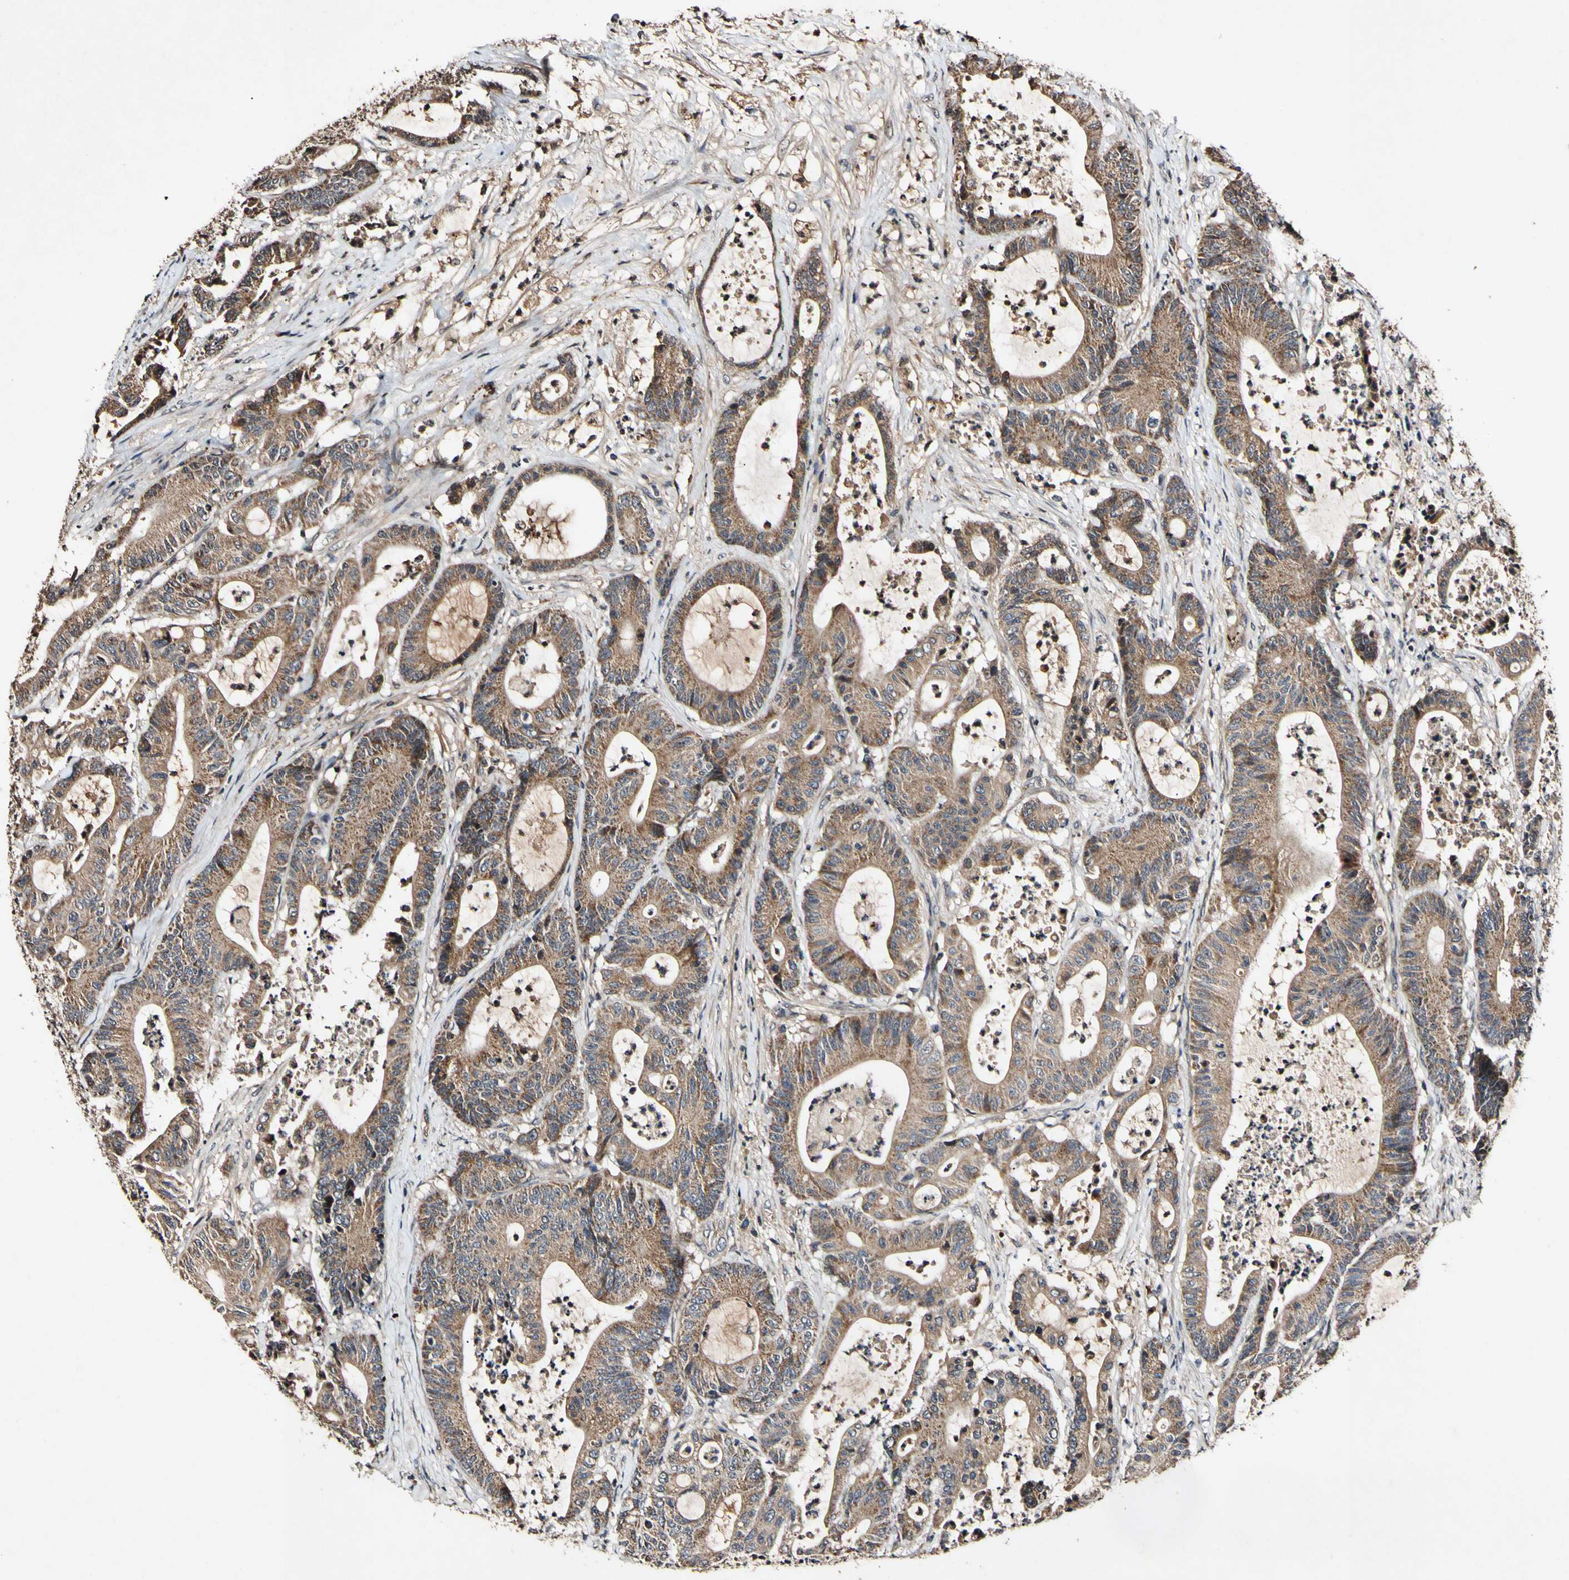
{"staining": {"intensity": "moderate", "quantity": ">75%", "location": "cytoplasmic/membranous"}, "tissue": "colorectal cancer", "cell_type": "Tumor cells", "image_type": "cancer", "snomed": [{"axis": "morphology", "description": "Adenocarcinoma, NOS"}, {"axis": "topography", "description": "Colon"}], "caption": "Colorectal adenocarcinoma was stained to show a protein in brown. There is medium levels of moderate cytoplasmic/membranous positivity in about >75% of tumor cells.", "gene": "PLAT", "patient": {"sex": "female", "age": 84}}